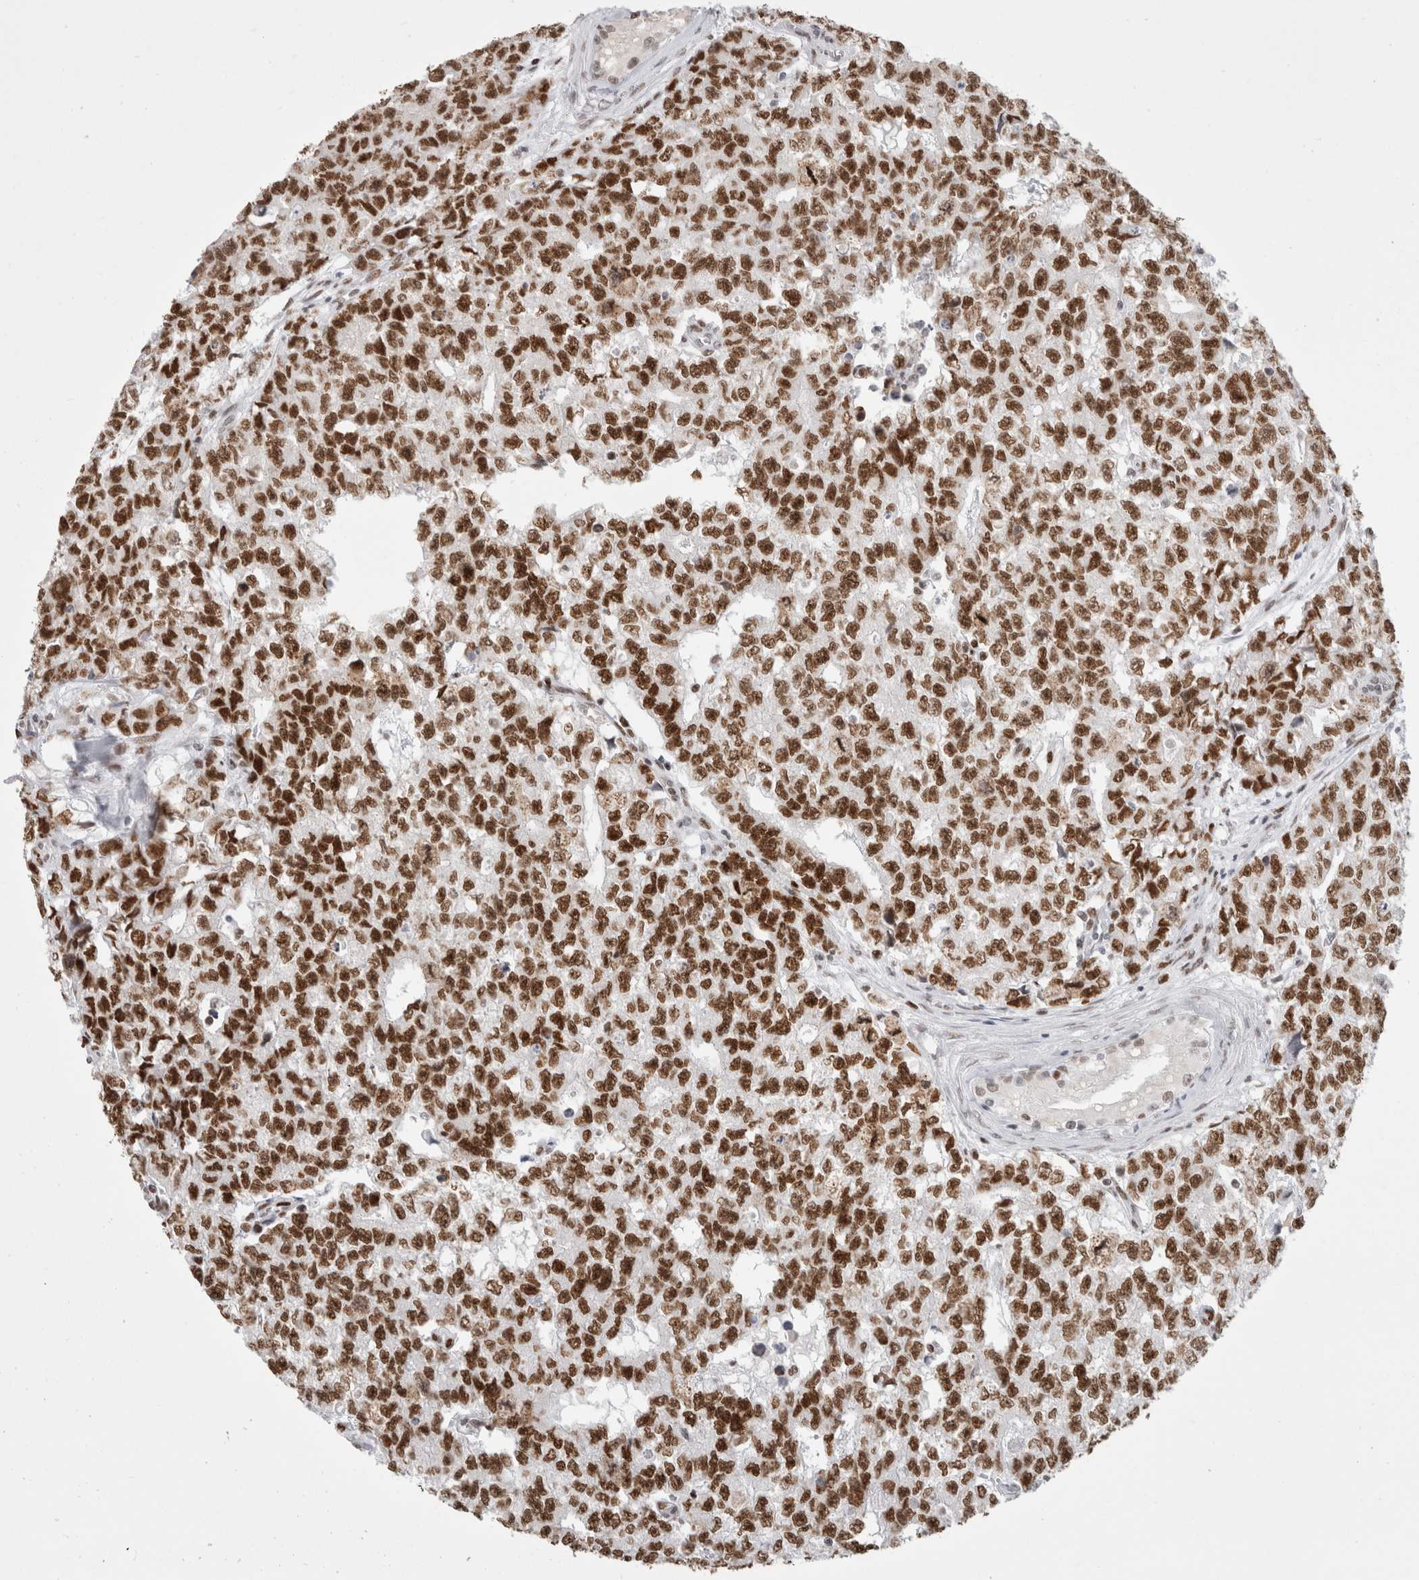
{"staining": {"intensity": "strong", "quantity": ">75%", "location": "nuclear"}, "tissue": "testis cancer", "cell_type": "Tumor cells", "image_type": "cancer", "snomed": [{"axis": "morphology", "description": "Carcinoma, Embryonal, NOS"}, {"axis": "topography", "description": "Testis"}], "caption": "Testis embryonal carcinoma was stained to show a protein in brown. There is high levels of strong nuclear expression in approximately >75% of tumor cells.", "gene": "SMARCC1", "patient": {"sex": "male", "age": 28}}